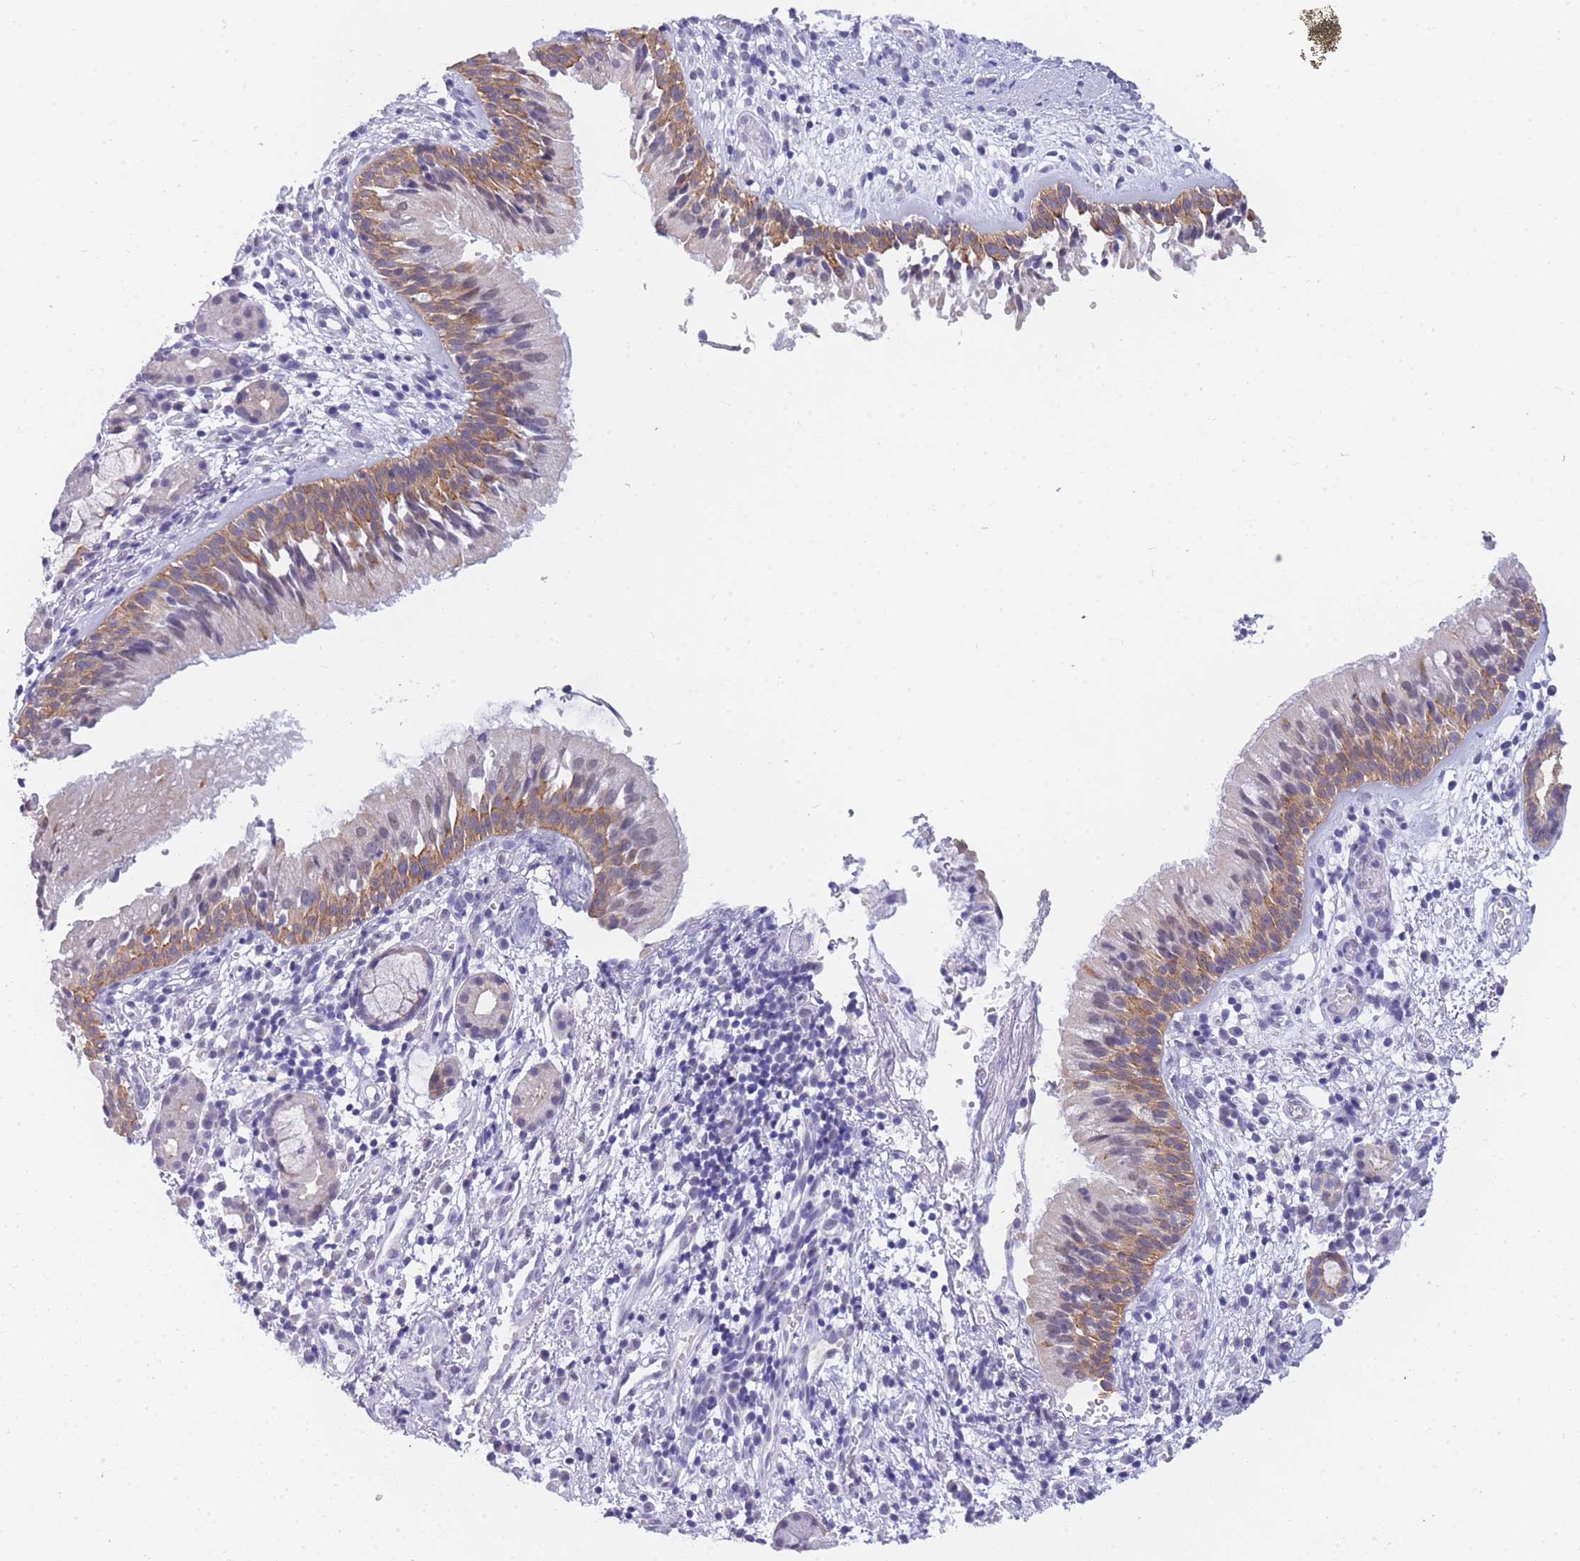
{"staining": {"intensity": "moderate", "quantity": "25%-75%", "location": "cytoplasmic/membranous"}, "tissue": "nasopharynx", "cell_type": "Respiratory epithelial cells", "image_type": "normal", "snomed": [{"axis": "morphology", "description": "Normal tissue, NOS"}, {"axis": "topography", "description": "Nasopharynx"}], "caption": "Moderate cytoplasmic/membranous positivity for a protein is identified in approximately 25%-75% of respiratory epithelial cells of normal nasopharynx using IHC.", "gene": "FRAT2", "patient": {"sex": "male", "age": 65}}